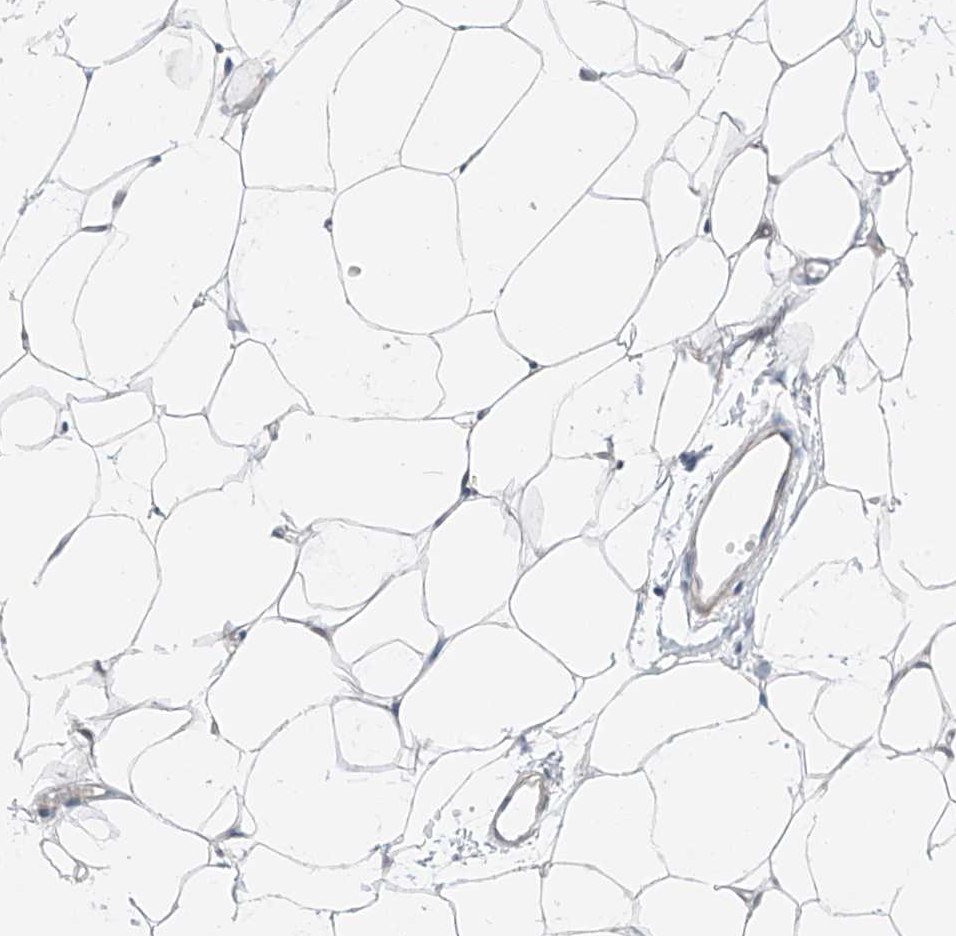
{"staining": {"intensity": "negative", "quantity": "none", "location": "none"}, "tissue": "adipose tissue", "cell_type": "Adipocytes", "image_type": "normal", "snomed": [{"axis": "morphology", "description": "Normal tissue, NOS"}, {"axis": "topography", "description": "Breast"}], "caption": "The IHC image has no significant staining in adipocytes of adipose tissue.", "gene": "ABLIM2", "patient": {"sex": "female", "age": 23}}